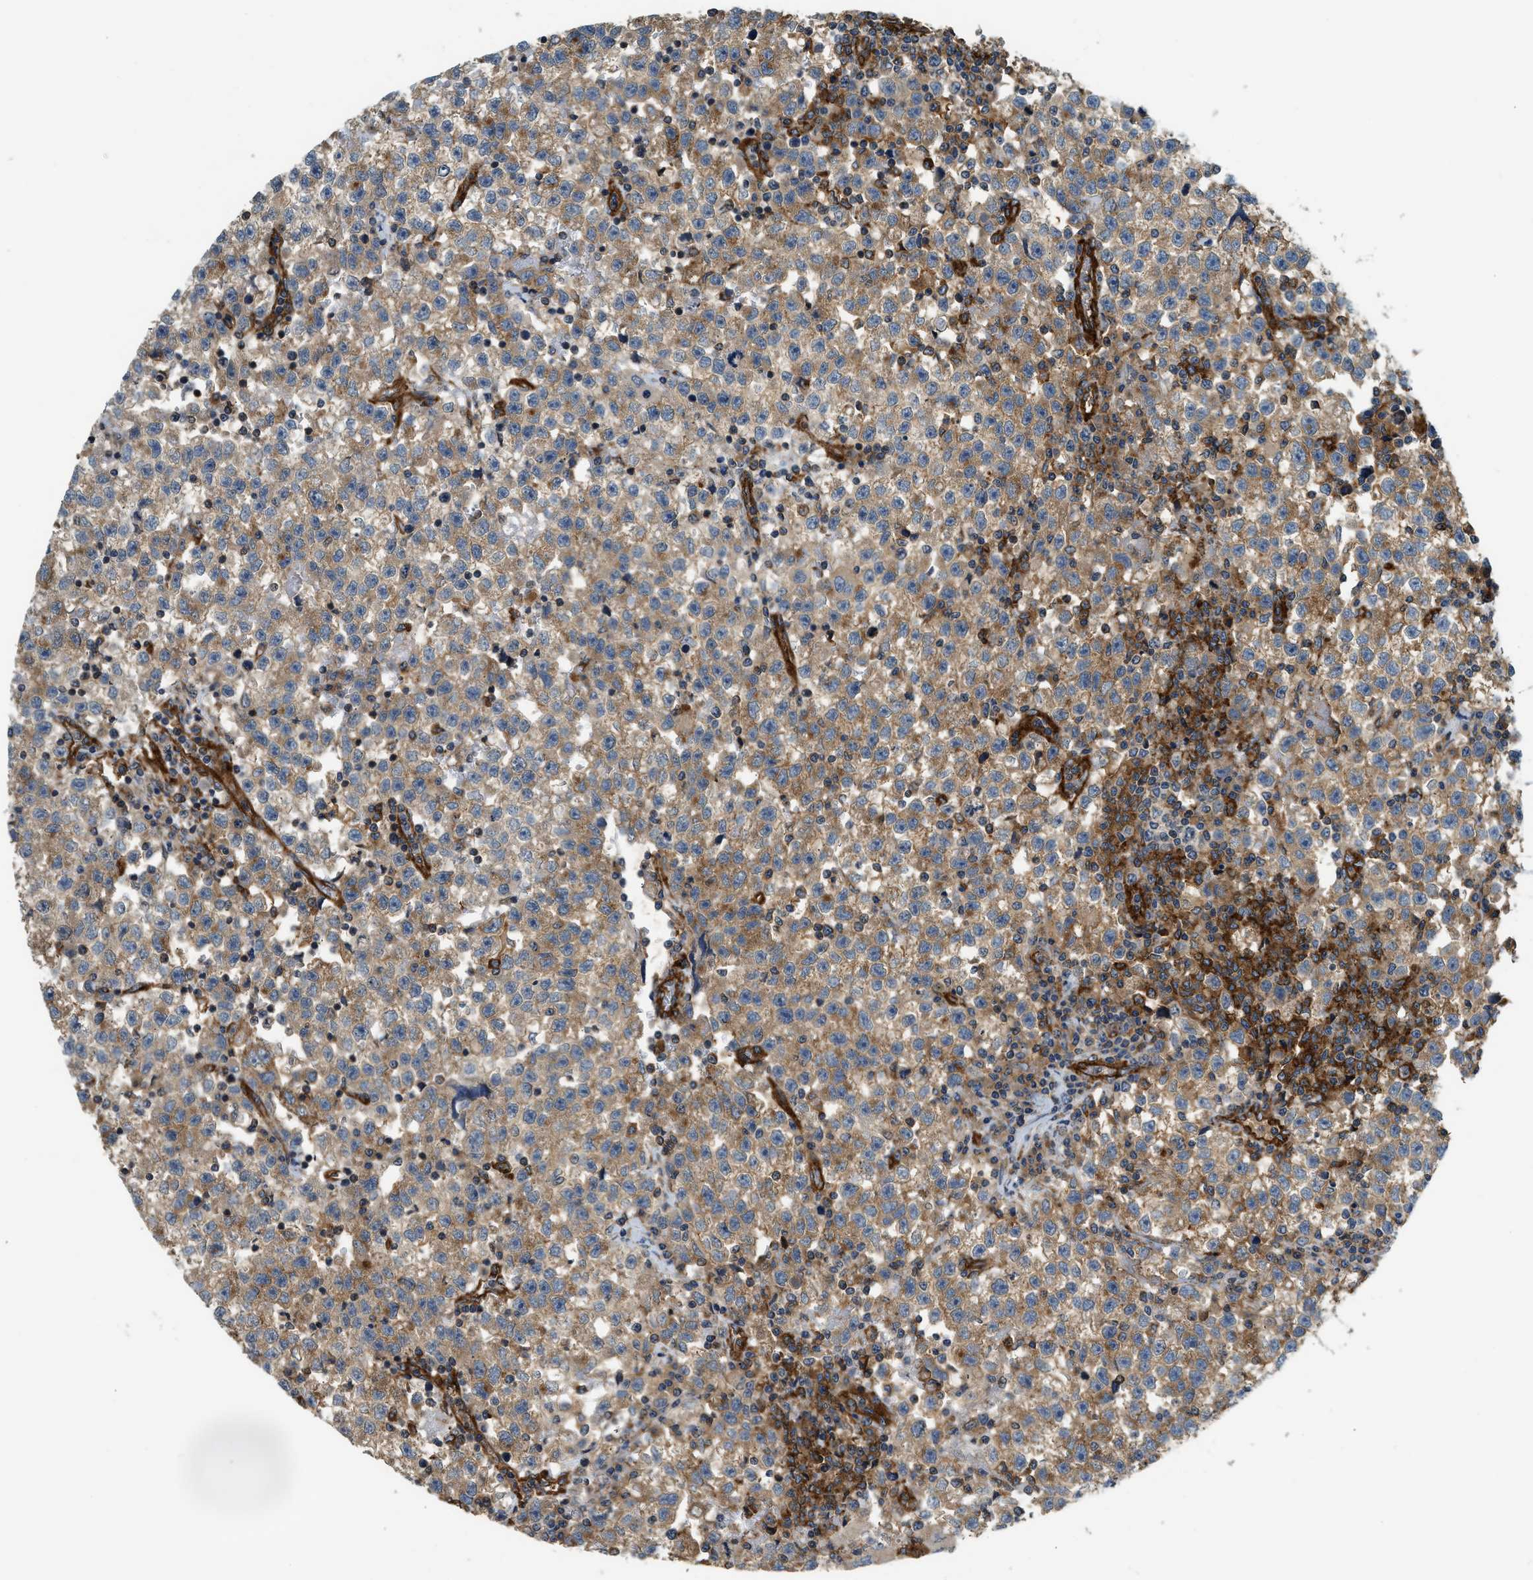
{"staining": {"intensity": "moderate", "quantity": ">75%", "location": "cytoplasmic/membranous"}, "tissue": "testis cancer", "cell_type": "Tumor cells", "image_type": "cancer", "snomed": [{"axis": "morphology", "description": "Seminoma, NOS"}, {"axis": "topography", "description": "Testis"}], "caption": "Testis seminoma stained with a brown dye shows moderate cytoplasmic/membranous positive staining in approximately >75% of tumor cells.", "gene": "HIP1", "patient": {"sex": "male", "age": 22}}